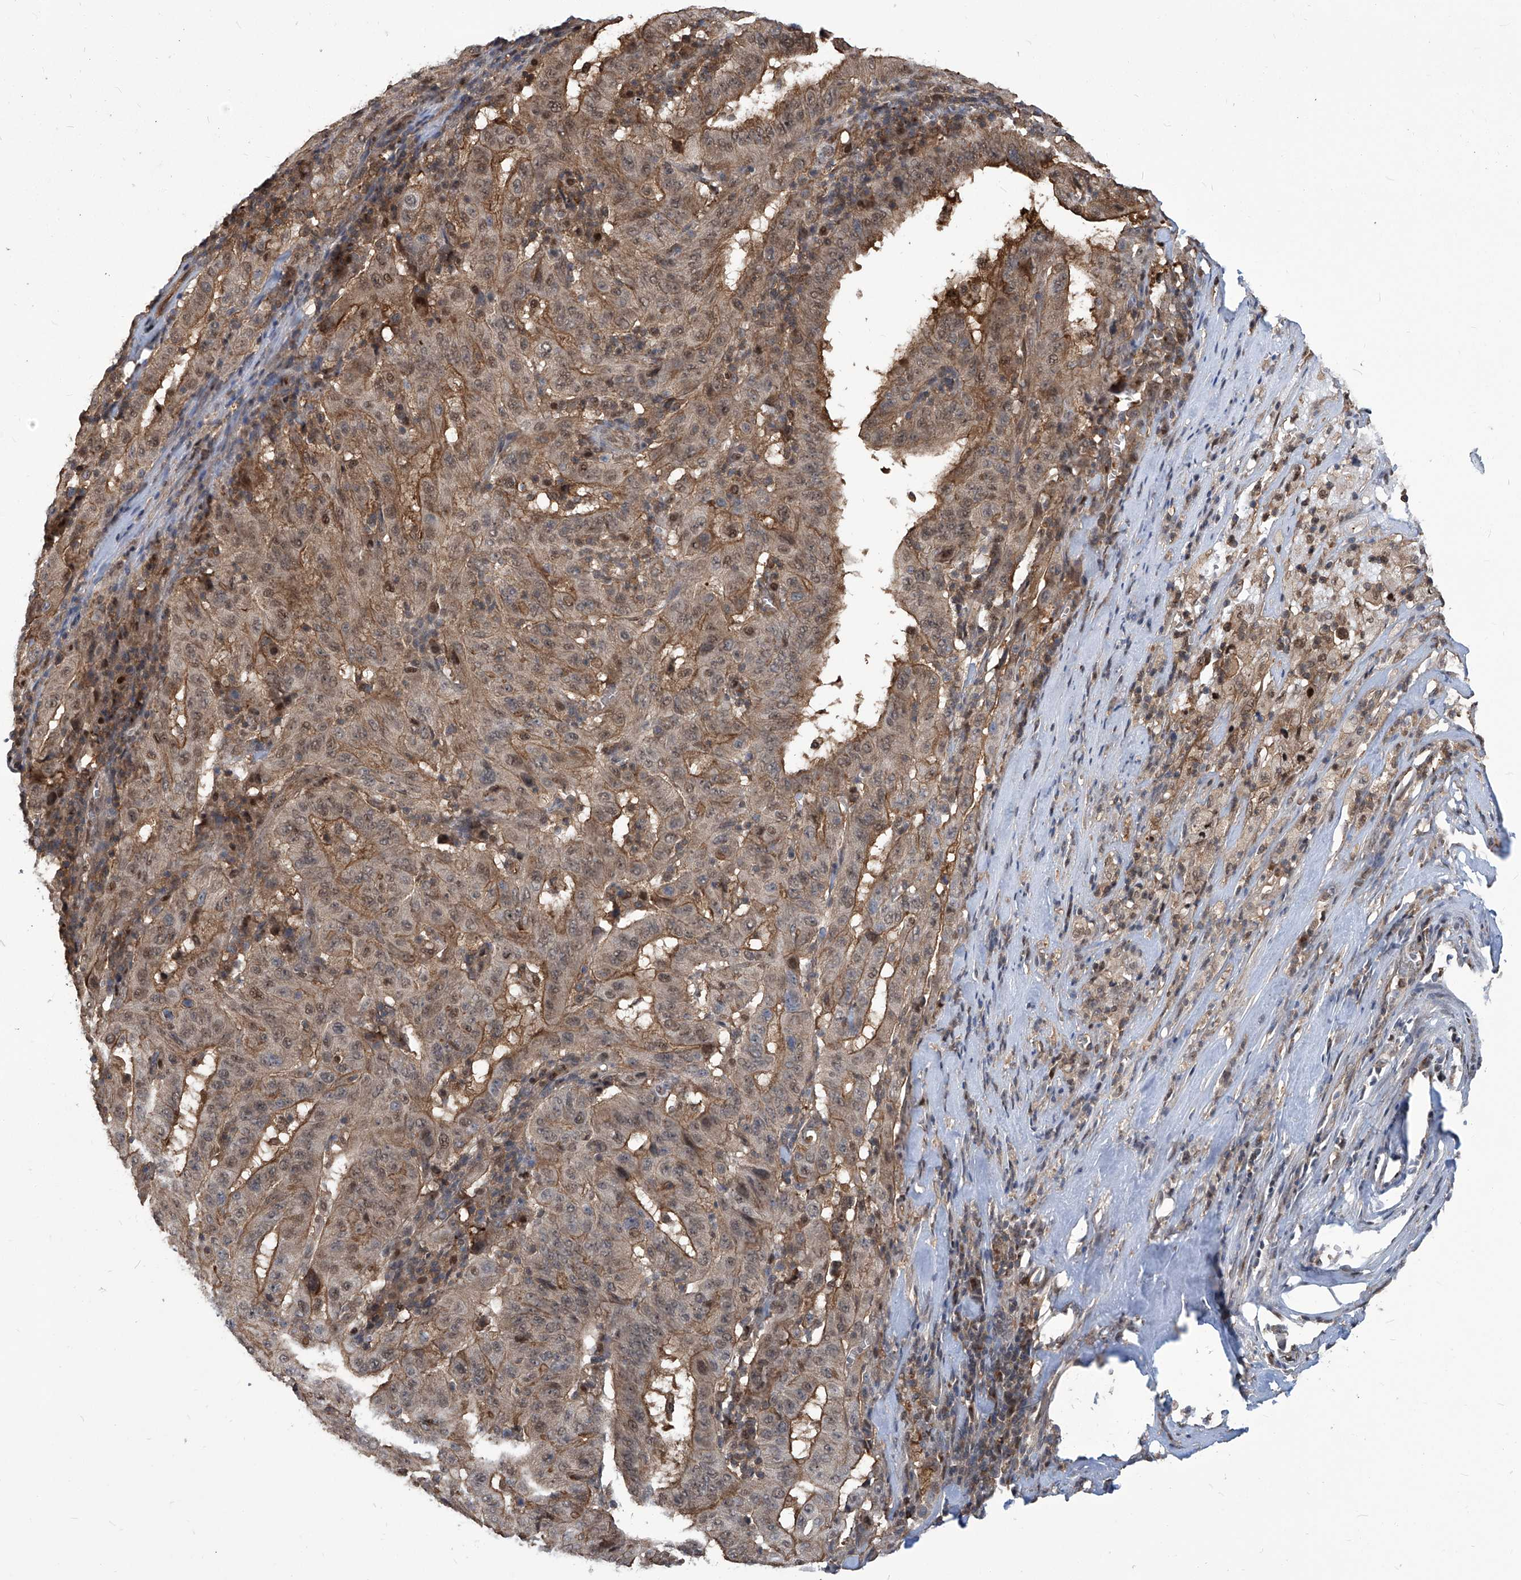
{"staining": {"intensity": "moderate", "quantity": ">75%", "location": "cytoplasmic/membranous,nuclear"}, "tissue": "pancreatic cancer", "cell_type": "Tumor cells", "image_type": "cancer", "snomed": [{"axis": "morphology", "description": "Adenocarcinoma, NOS"}, {"axis": "topography", "description": "Pancreas"}], "caption": "Tumor cells demonstrate medium levels of moderate cytoplasmic/membranous and nuclear positivity in about >75% of cells in human pancreatic cancer.", "gene": "PSMB1", "patient": {"sex": "male", "age": 63}}